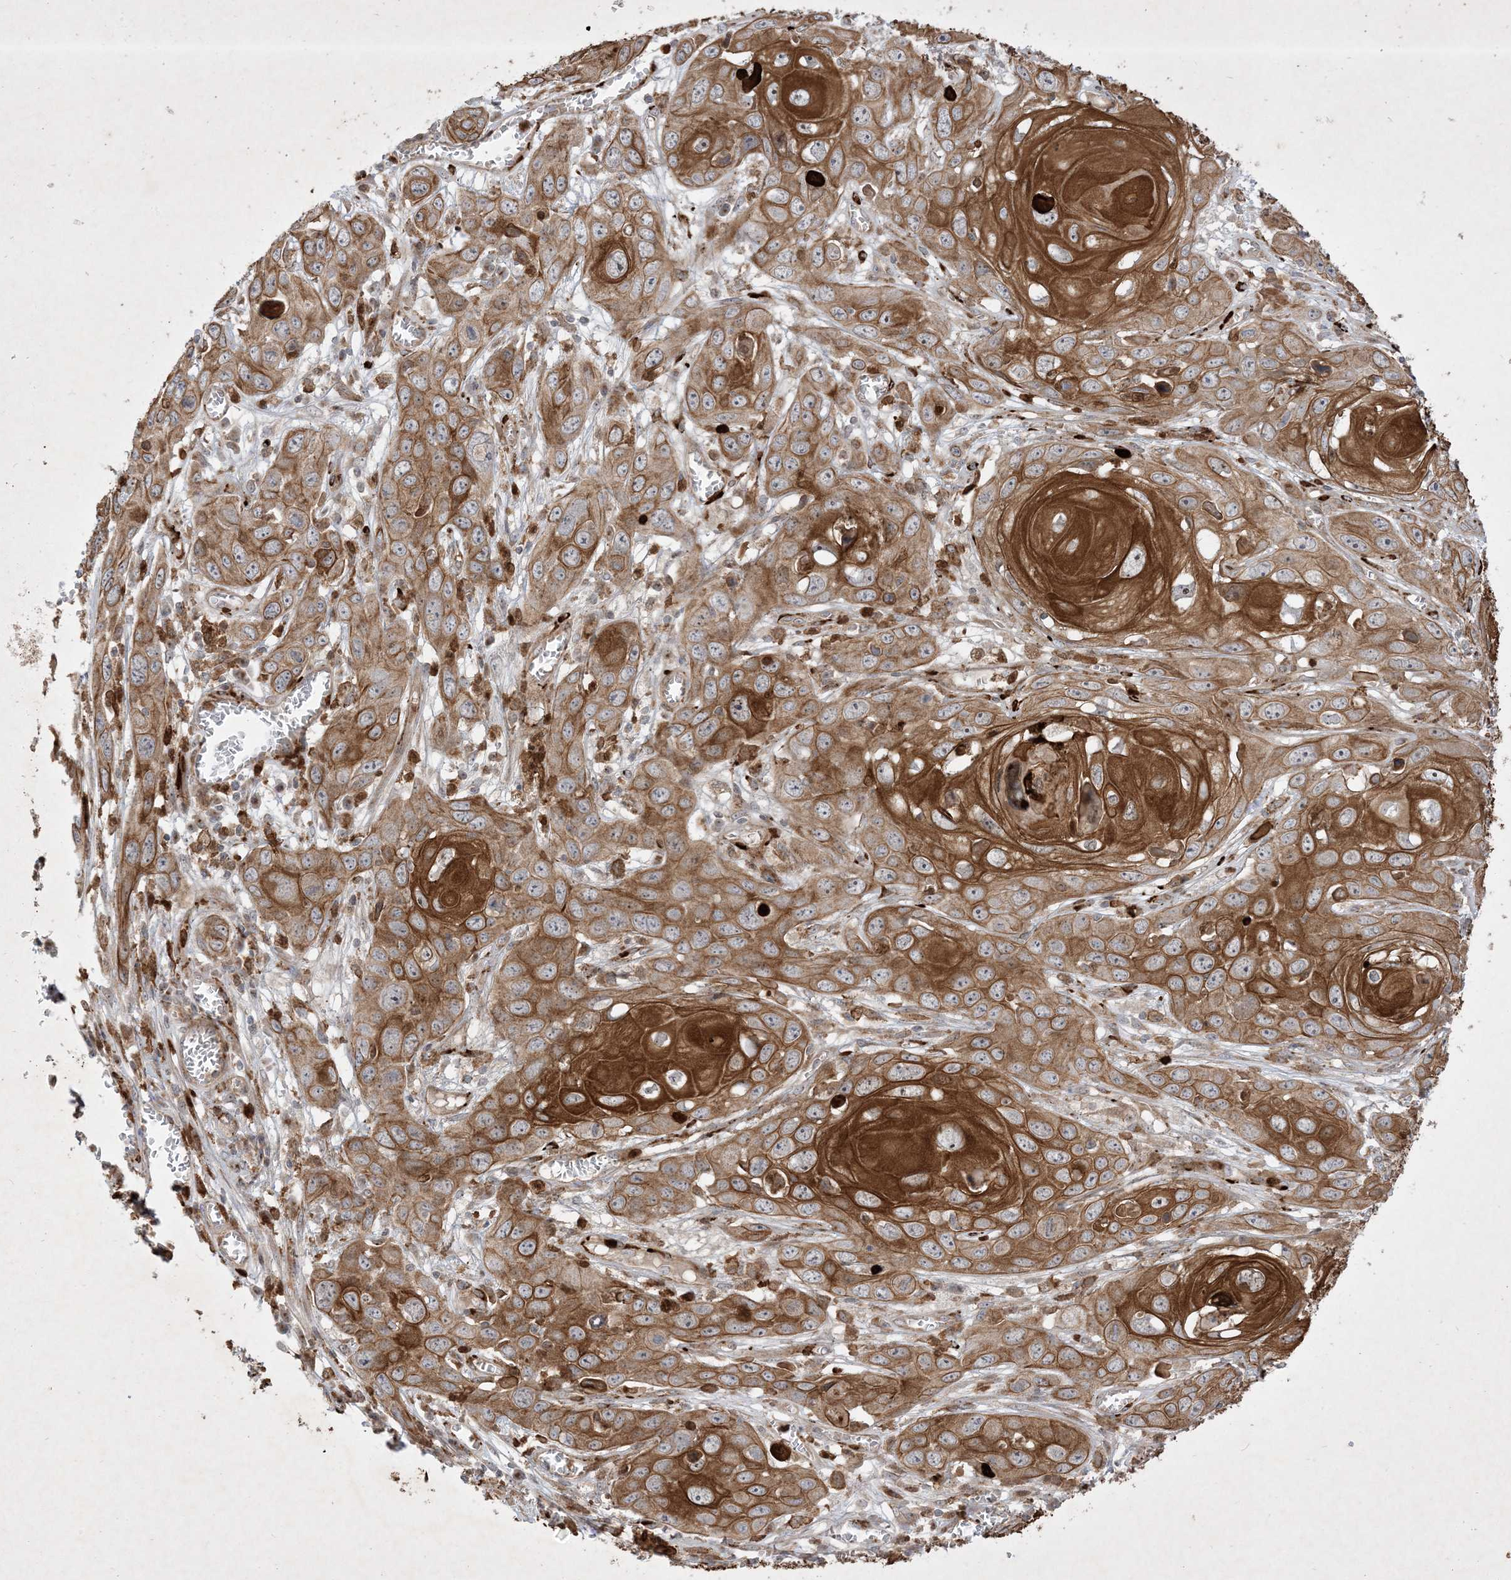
{"staining": {"intensity": "strong", "quantity": ">75%", "location": "cytoplasmic/membranous"}, "tissue": "skin cancer", "cell_type": "Tumor cells", "image_type": "cancer", "snomed": [{"axis": "morphology", "description": "Squamous cell carcinoma, NOS"}, {"axis": "topography", "description": "Skin"}], "caption": "Skin squamous cell carcinoma stained with DAB immunohistochemistry (IHC) demonstrates high levels of strong cytoplasmic/membranous staining in about >75% of tumor cells.", "gene": "IFT57", "patient": {"sex": "male", "age": 55}}